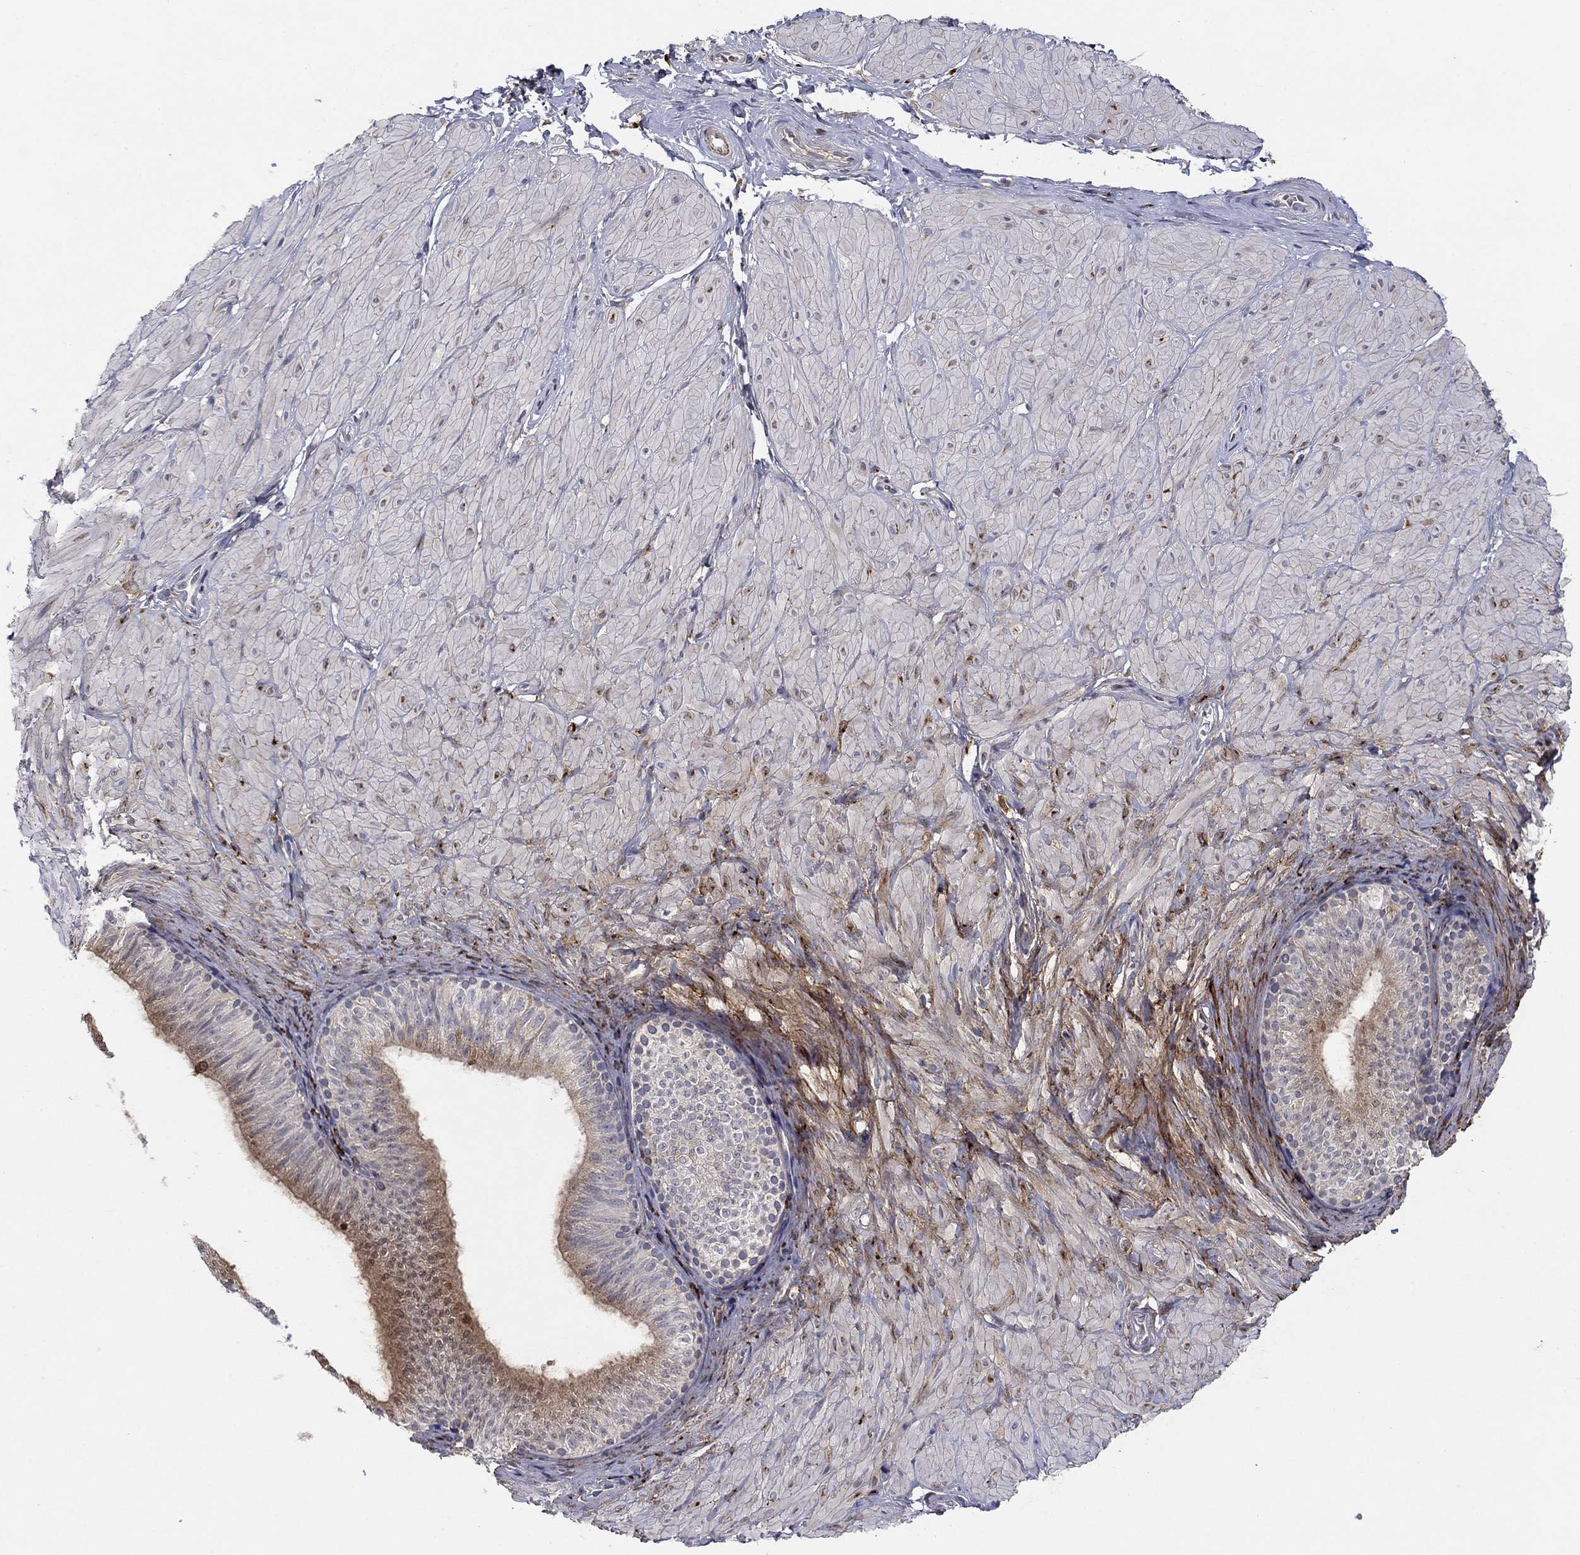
{"staining": {"intensity": "negative", "quantity": "none", "location": "none"}, "tissue": "soft tissue", "cell_type": "Fibroblasts", "image_type": "normal", "snomed": [{"axis": "morphology", "description": "Normal tissue, NOS"}, {"axis": "topography", "description": "Smooth muscle"}, {"axis": "topography", "description": "Peripheral nerve tissue"}], "caption": "Protein analysis of benign soft tissue demonstrates no significant expression in fibroblasts.", "gene": "PTGDS", "patient": {"sex": "male", "age": 22}}